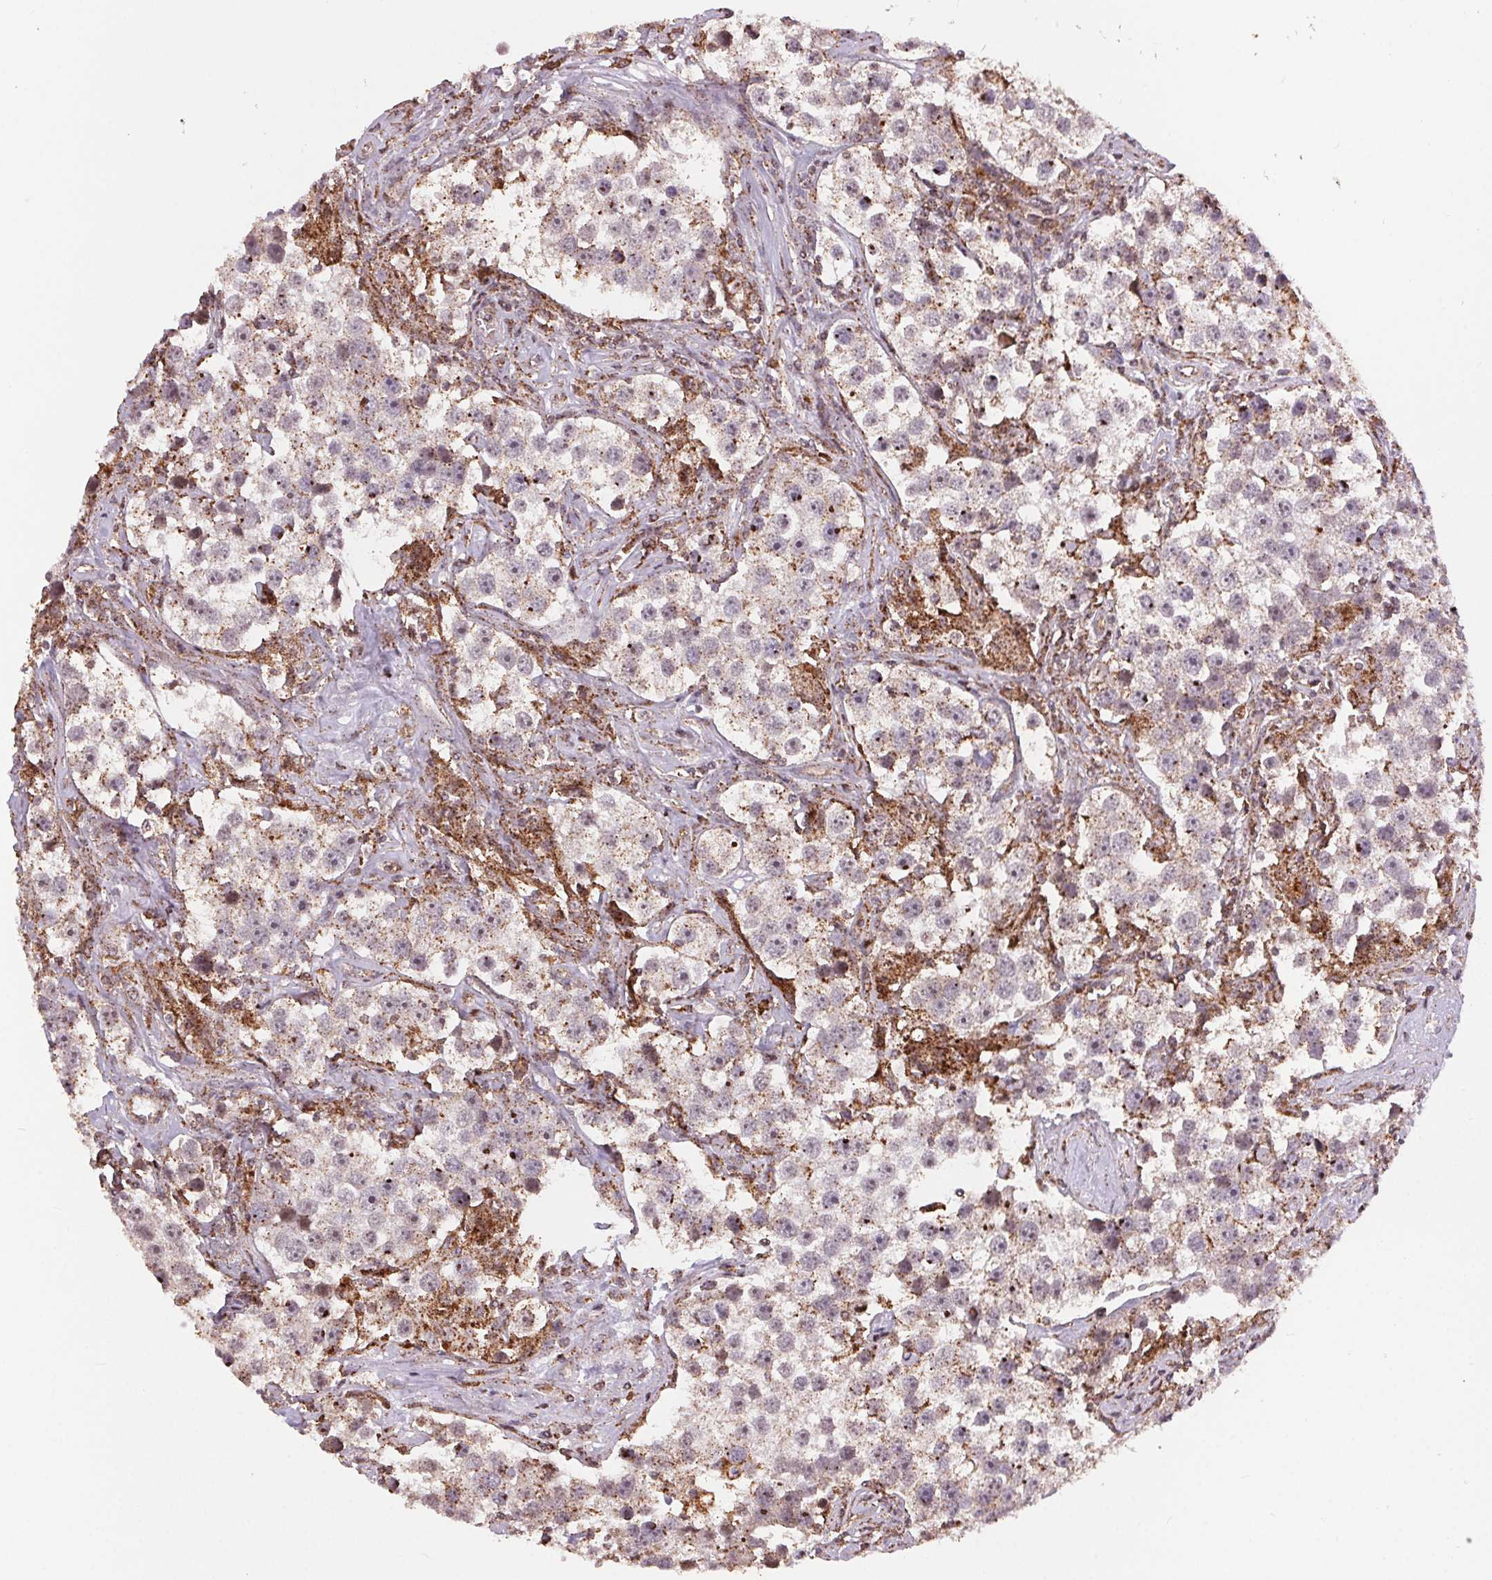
{"staining": {"intensity": "moderate", "quantity": "25%-75%", "location": "cytoplasmic/membranous,nuclear"}, "tissue": "testis cancer", "cell_type": "Tumor cells", "image_type": "cancer", "snomed": [{"axis": "morphology", "description": "Seminoma, NOS"}, {"axis": "topography", "description": "Testis"}], "caption": "Protein positivity by immunohistochemistry (IHC) exhibits moderate cytoplasmic/membranous and nuclear staining in approximately 25%-75% of tumor cells in testis cancer. The staining is performed using DAB brown chromogen to label protein expression. The nuclei are counter-stained blue using hematoxylin.", "gene": "CHMP4B", "patient": {"sex": "male", "age": 49}}